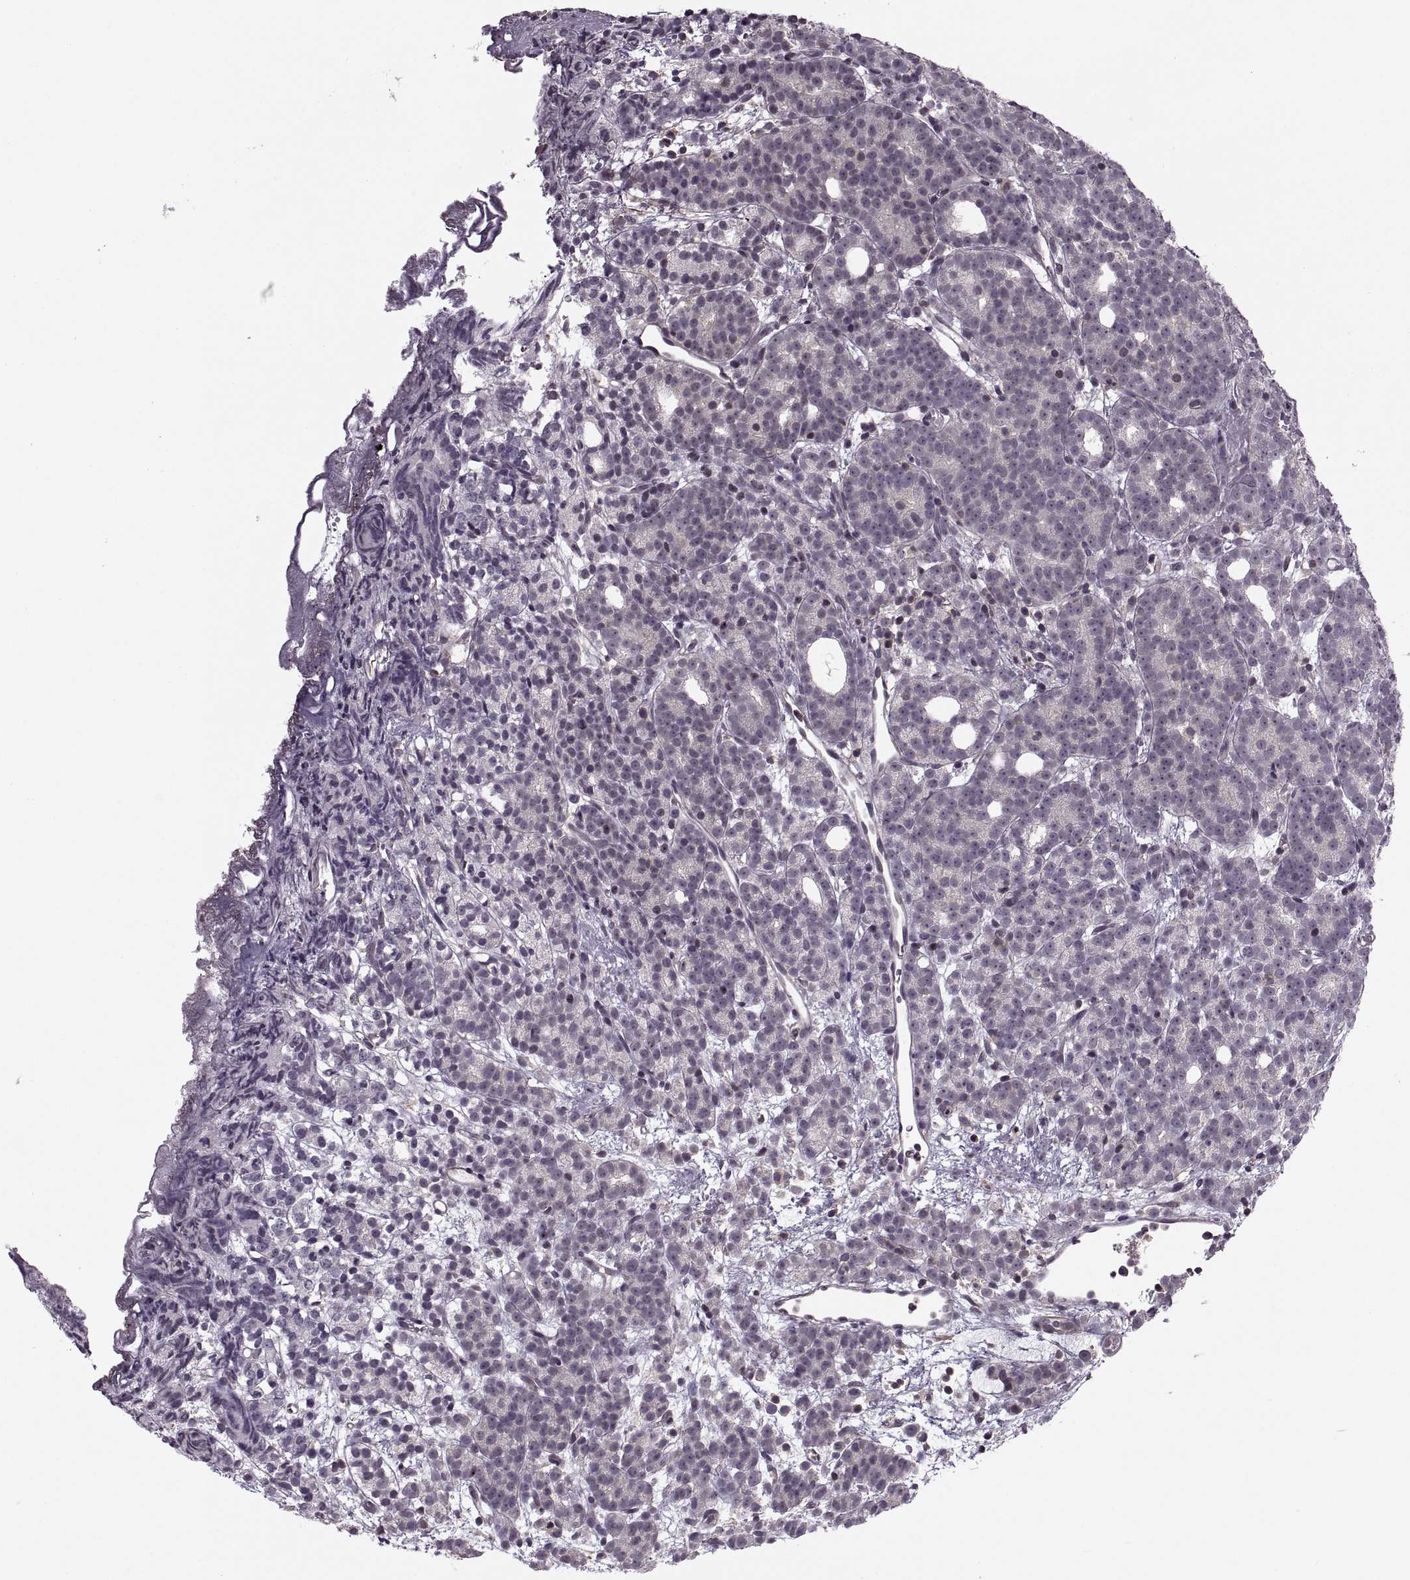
{"staining": {"intensity": "negative", "quantity": "none", "location": "none"}, "tissue": "prostate cancer", "cell_type": "Tumor cells", "image_type": "cancer", "snomed": [{"axis": "morphology", "description": "Adenocarcinoma, High grade"}, {"axis": "topography", "description": "Prostate"}], "caption": "Immunohistochemistry (IHC) micrograph of human prostate adenocarcinoma (high-grade) stained for a protein (brown), which displays no positivity in tumor cells.", "gene": "LUZP2", "patient": {"sex": "male", "age": 53}}